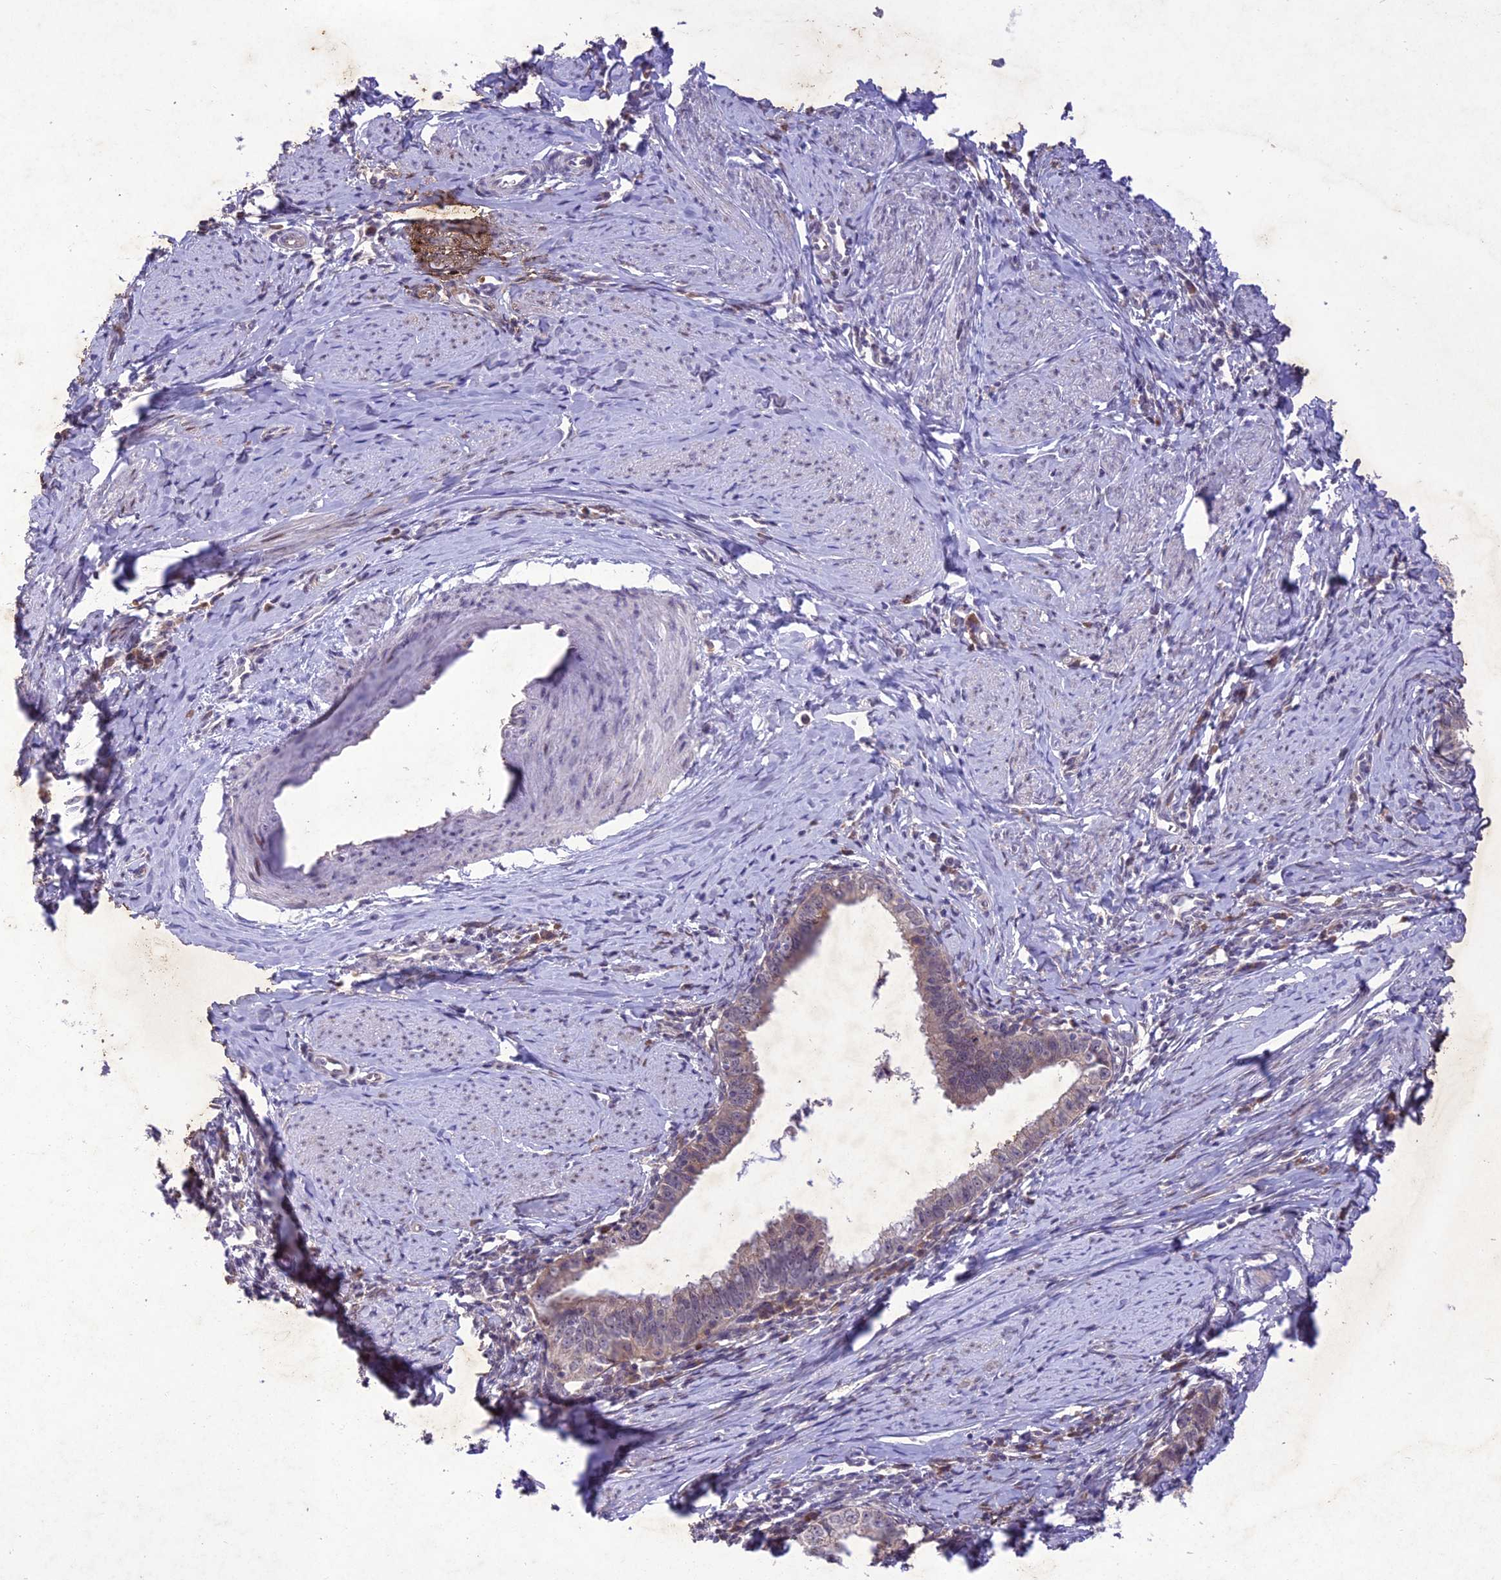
{"staining": {"intensity": "weak", "quantity": "<25%", "location": "cytoplasmic/membranous"}, "tissue": "cervical cancer", "cell_type": "Tumor cells", "image_type": "cancer", "snomed": [{"axis": "morphology", "description": "Adenocarcinoma, NOS"}, {"axis": "topography", "description": "Cervix"}], "caption": "Human adenocarcinoma (cervical) stained for a protein using immunohistochemistry exhibits no positivity in tumor cells.", "gene": "ANKRD52", "patient": {"sex": "female", "age": 36}}